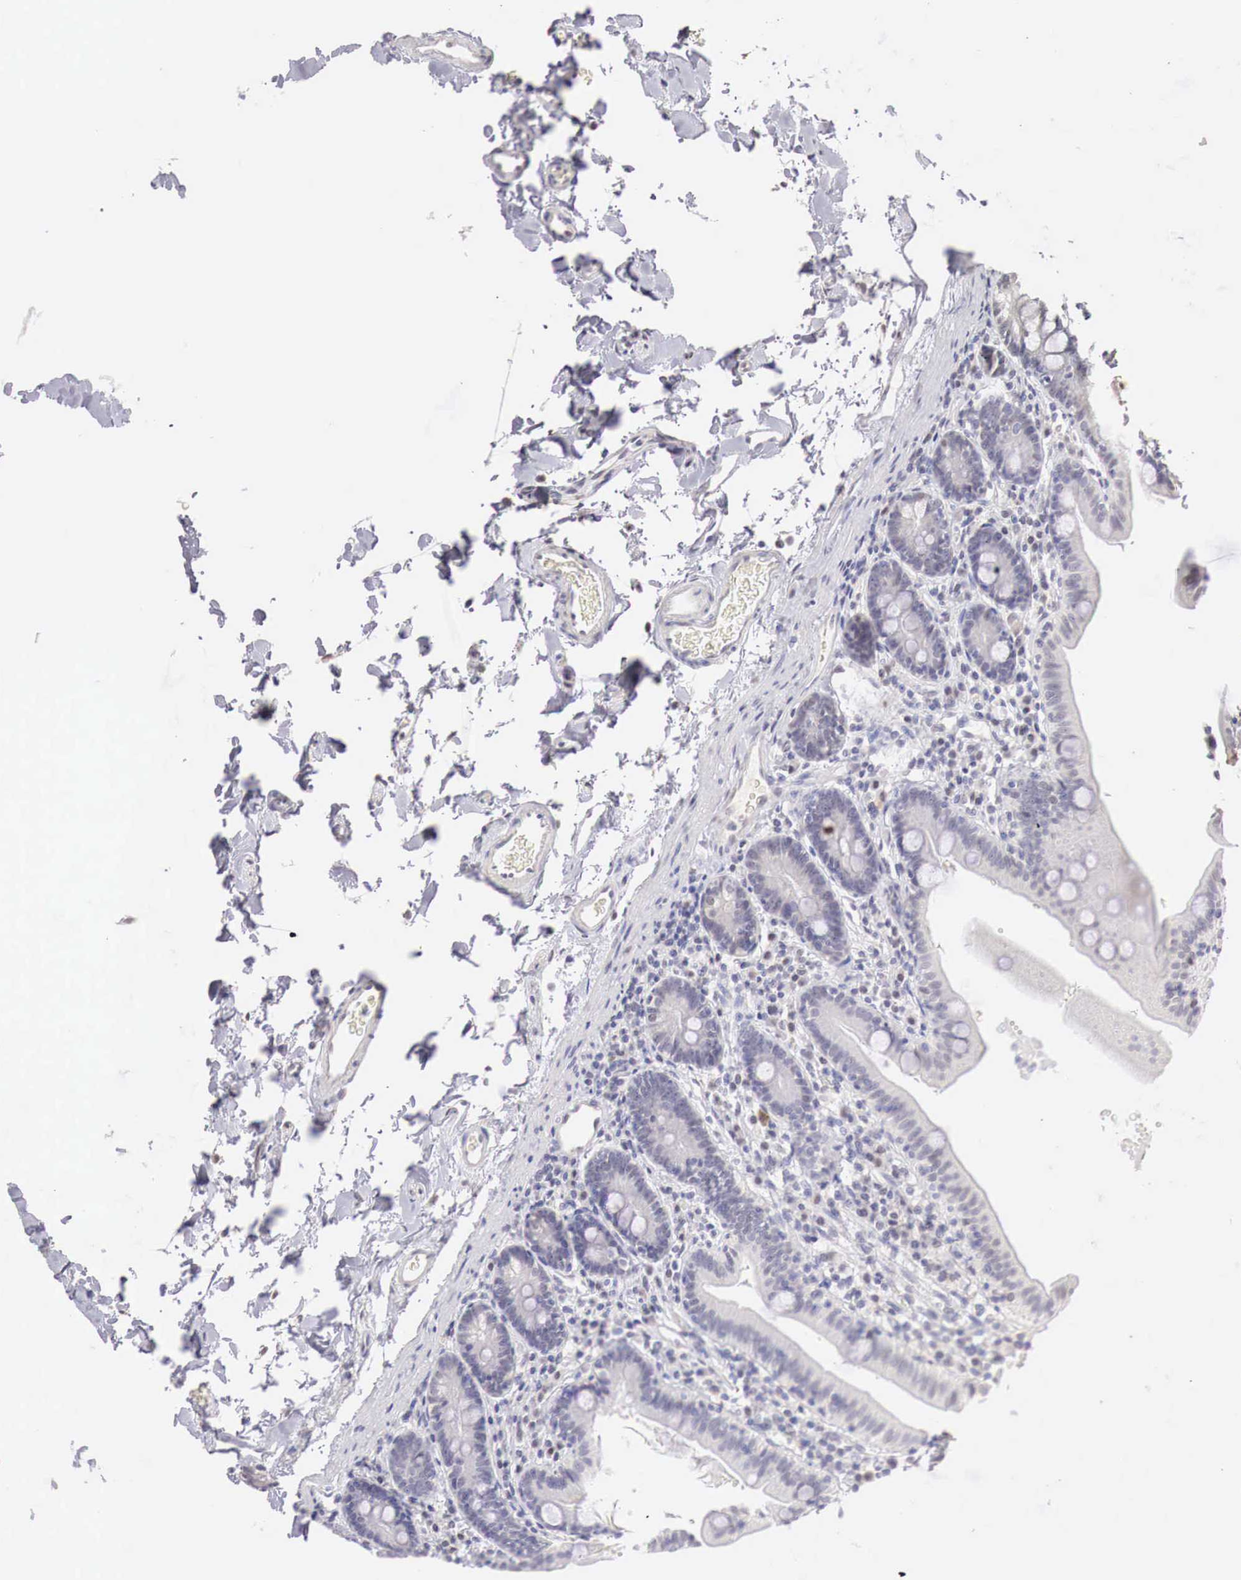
{"staining": {"intensity": "negative", "quantity": "none", "location": "none"}, "tissue": "duodenum", "cell_type": "Glandular cells", "image_type": "normal", "snomed": [{"axis": "morphology", "description": "Normal tissue, NOS"}, {"axis": "topography", "description": "Duodenum"}], "caption": "The image exhibits no significant positivity in glandular cells of duodenum. (DAB (3,3'-diaminobenzidine) IHC, high magnification).", "gene": "UBA1", "patient": {"sex": "male", "age": 70}}